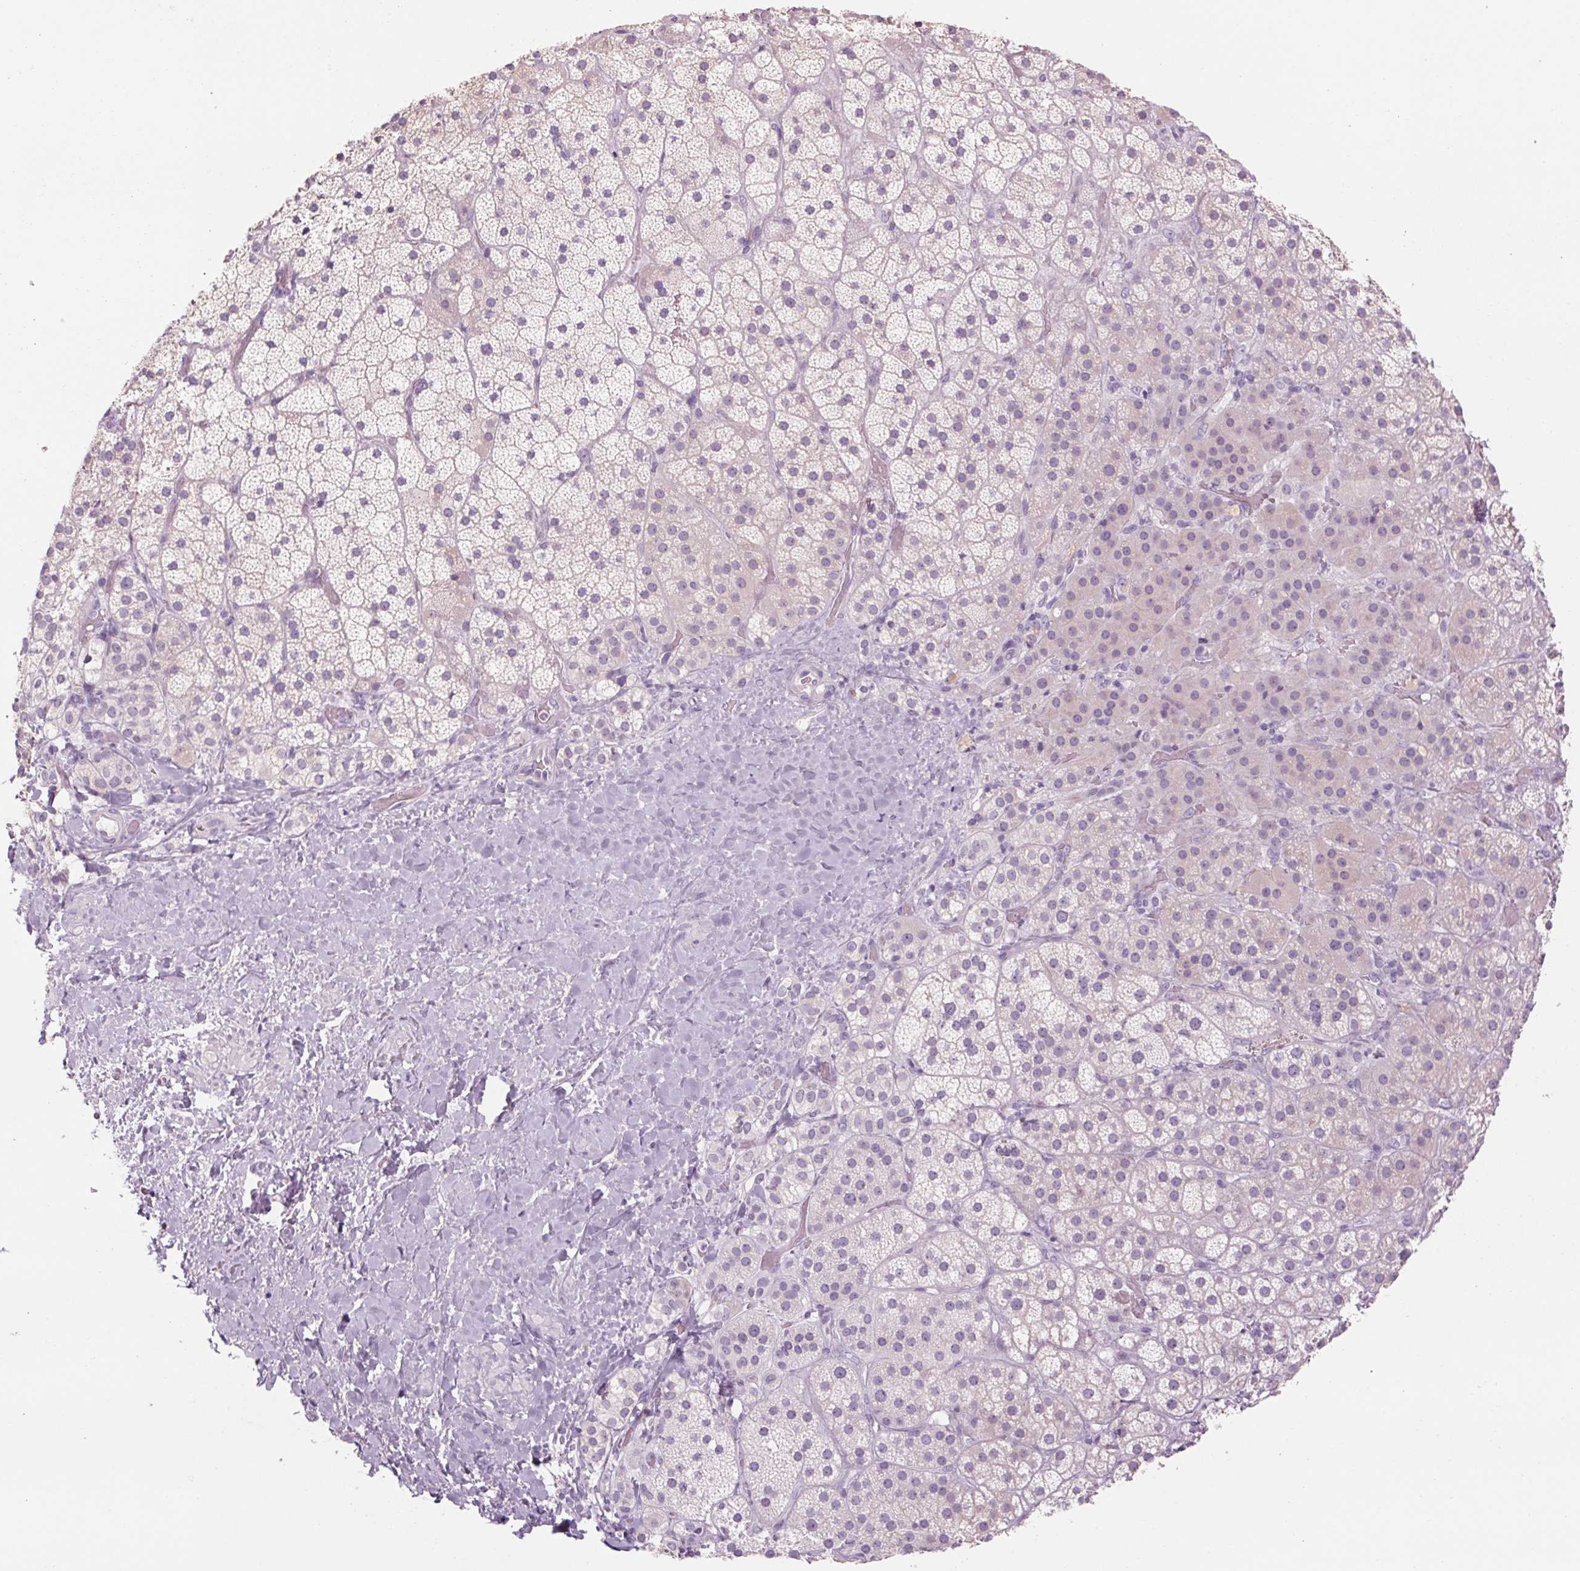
{"staining": {"intensity": "weak", "quantity": "<25%", "location": "cytoplasmic/membranous"}, "tissue": "adrenal gland", "cell_type": "Glandular cells", "image_type": "normal", "snomed": [{"axis": "morphology", "description": "Normal tissue, NOS"}, {"axis": "topography", "description": "Adrenal gland"}], "caption": "This is a micrograph of IHC staining of unremarkable adrenal gland, which shows no expression in glandular cells.", "gene": "RPTN", "patient": {"sex": "male", "age": 57}}